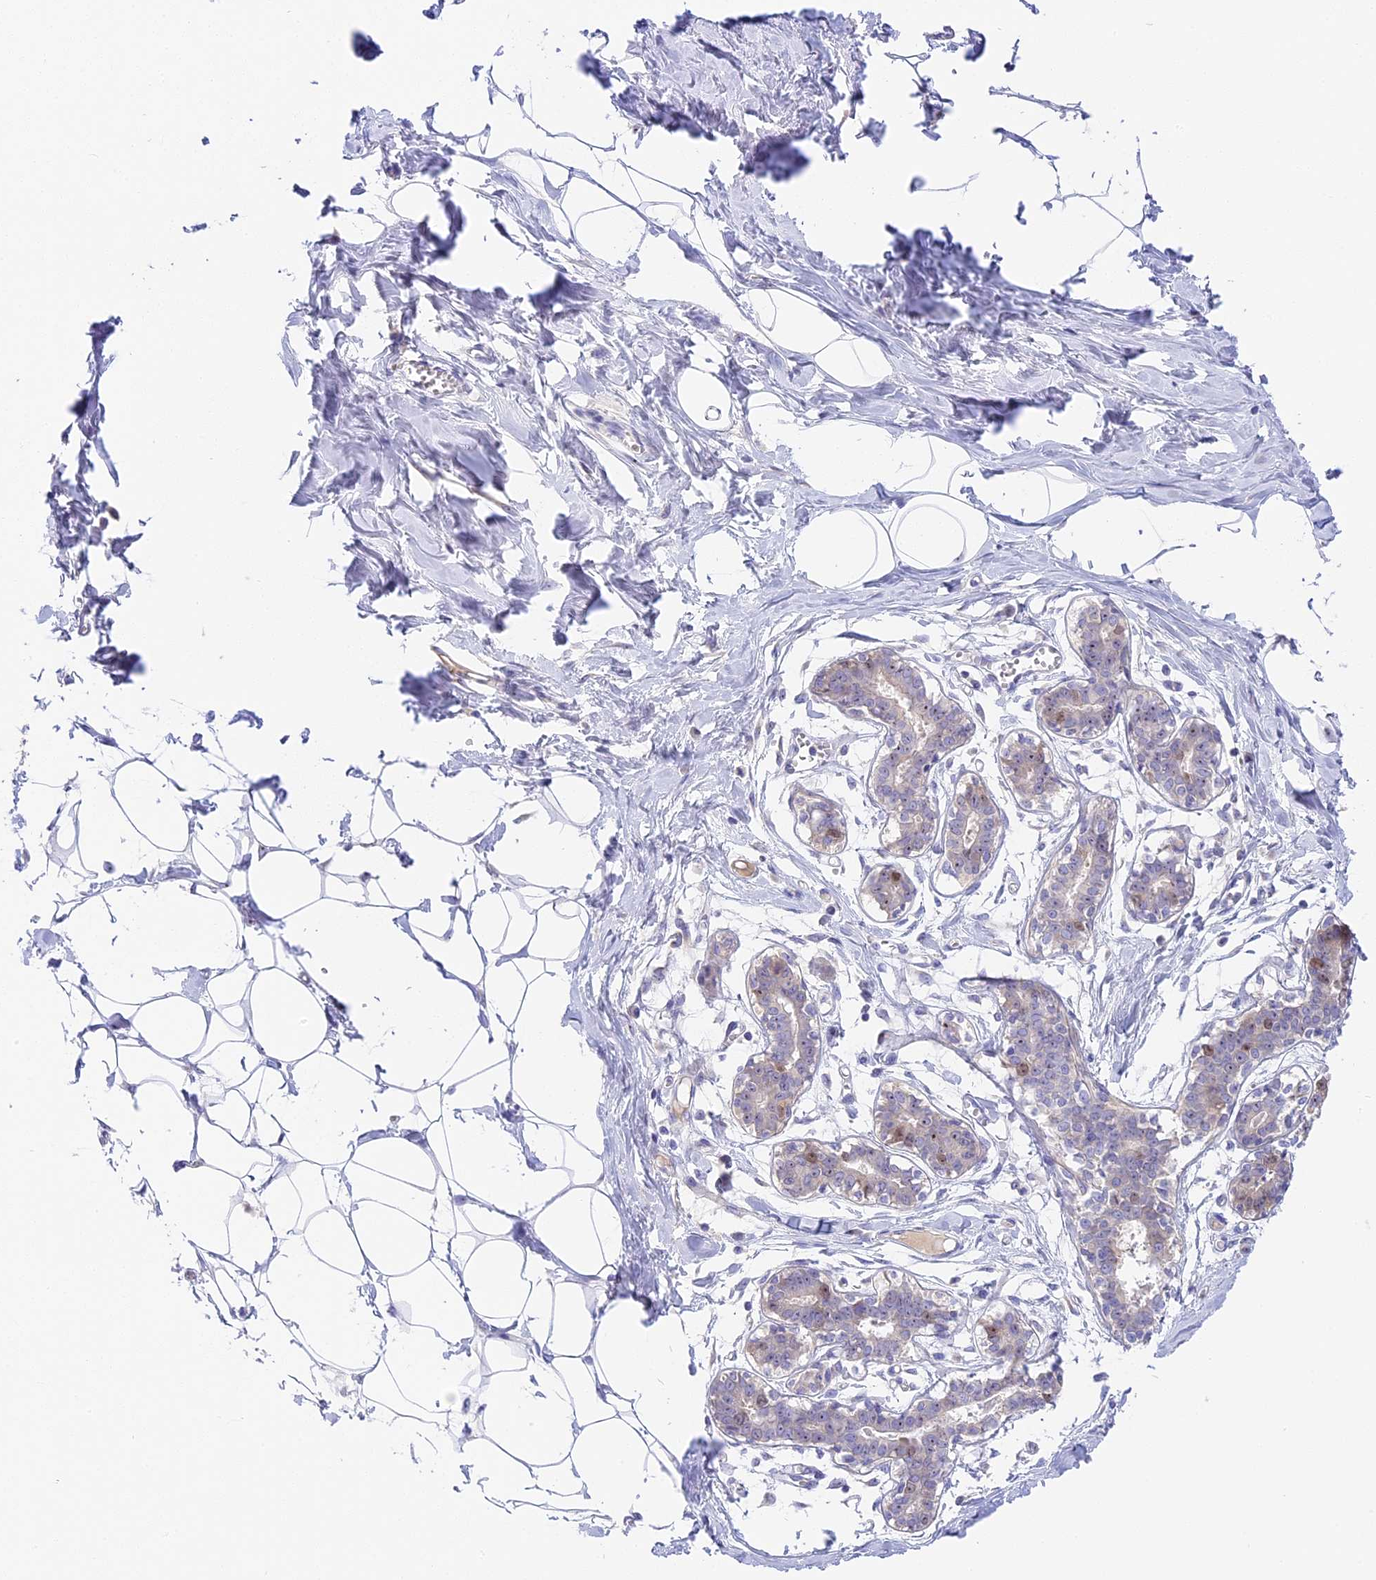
{"staining": {"intensity": "negative", "quantity": "none", "location": "none"}, "tissue": "breast", "cell_type": "Adipocytes", "image_type": "normal", "snomed": [{"axis": "morphology", "description": "Normal tissue, NOS"}, {"axis": "topography", "description": "Breast"}], "caption": "Immunohistochemical staining of benign breast exhibits no significant expression in adipocytes.", "gene": "RAD51", "patient": {"sex": "female", "age": 27}}